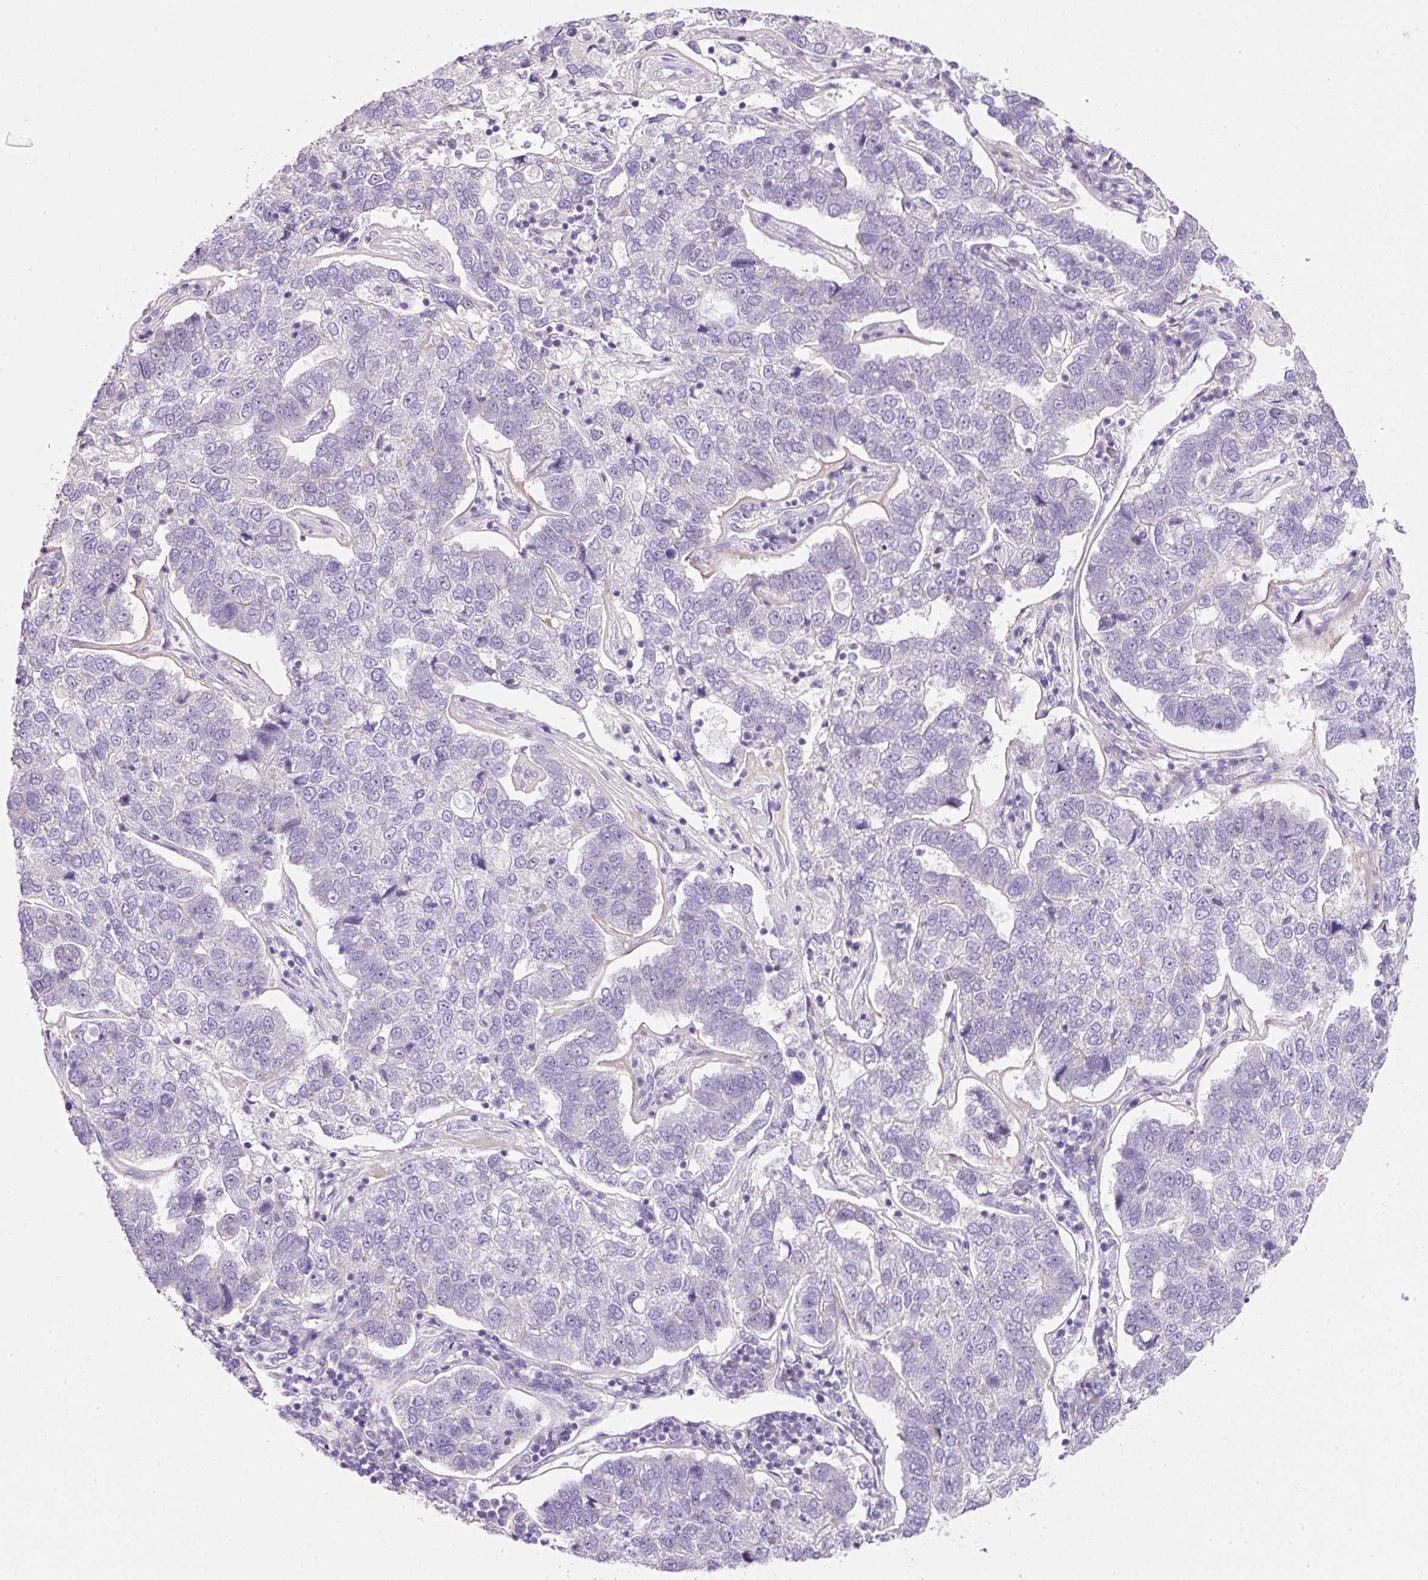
{"staining": {"intensity": "negative", "quantity": "none", "location": "none"}, "tissue": "pancreatic cancer", "cell_type": "Tumor cells", "image_type": "cancer", "snomed": [{"axis": "morphology", "description": "Adenocarcinoma, NOS"}, {"axis": "topography", "description": "Pancreas"}], "caption": "Protein analysis of pancreatic adenocarcinoma reveals no significant expression in tumor cells.", "gene": "SOS2", "patient": {"sex": "female", "age": 61}}